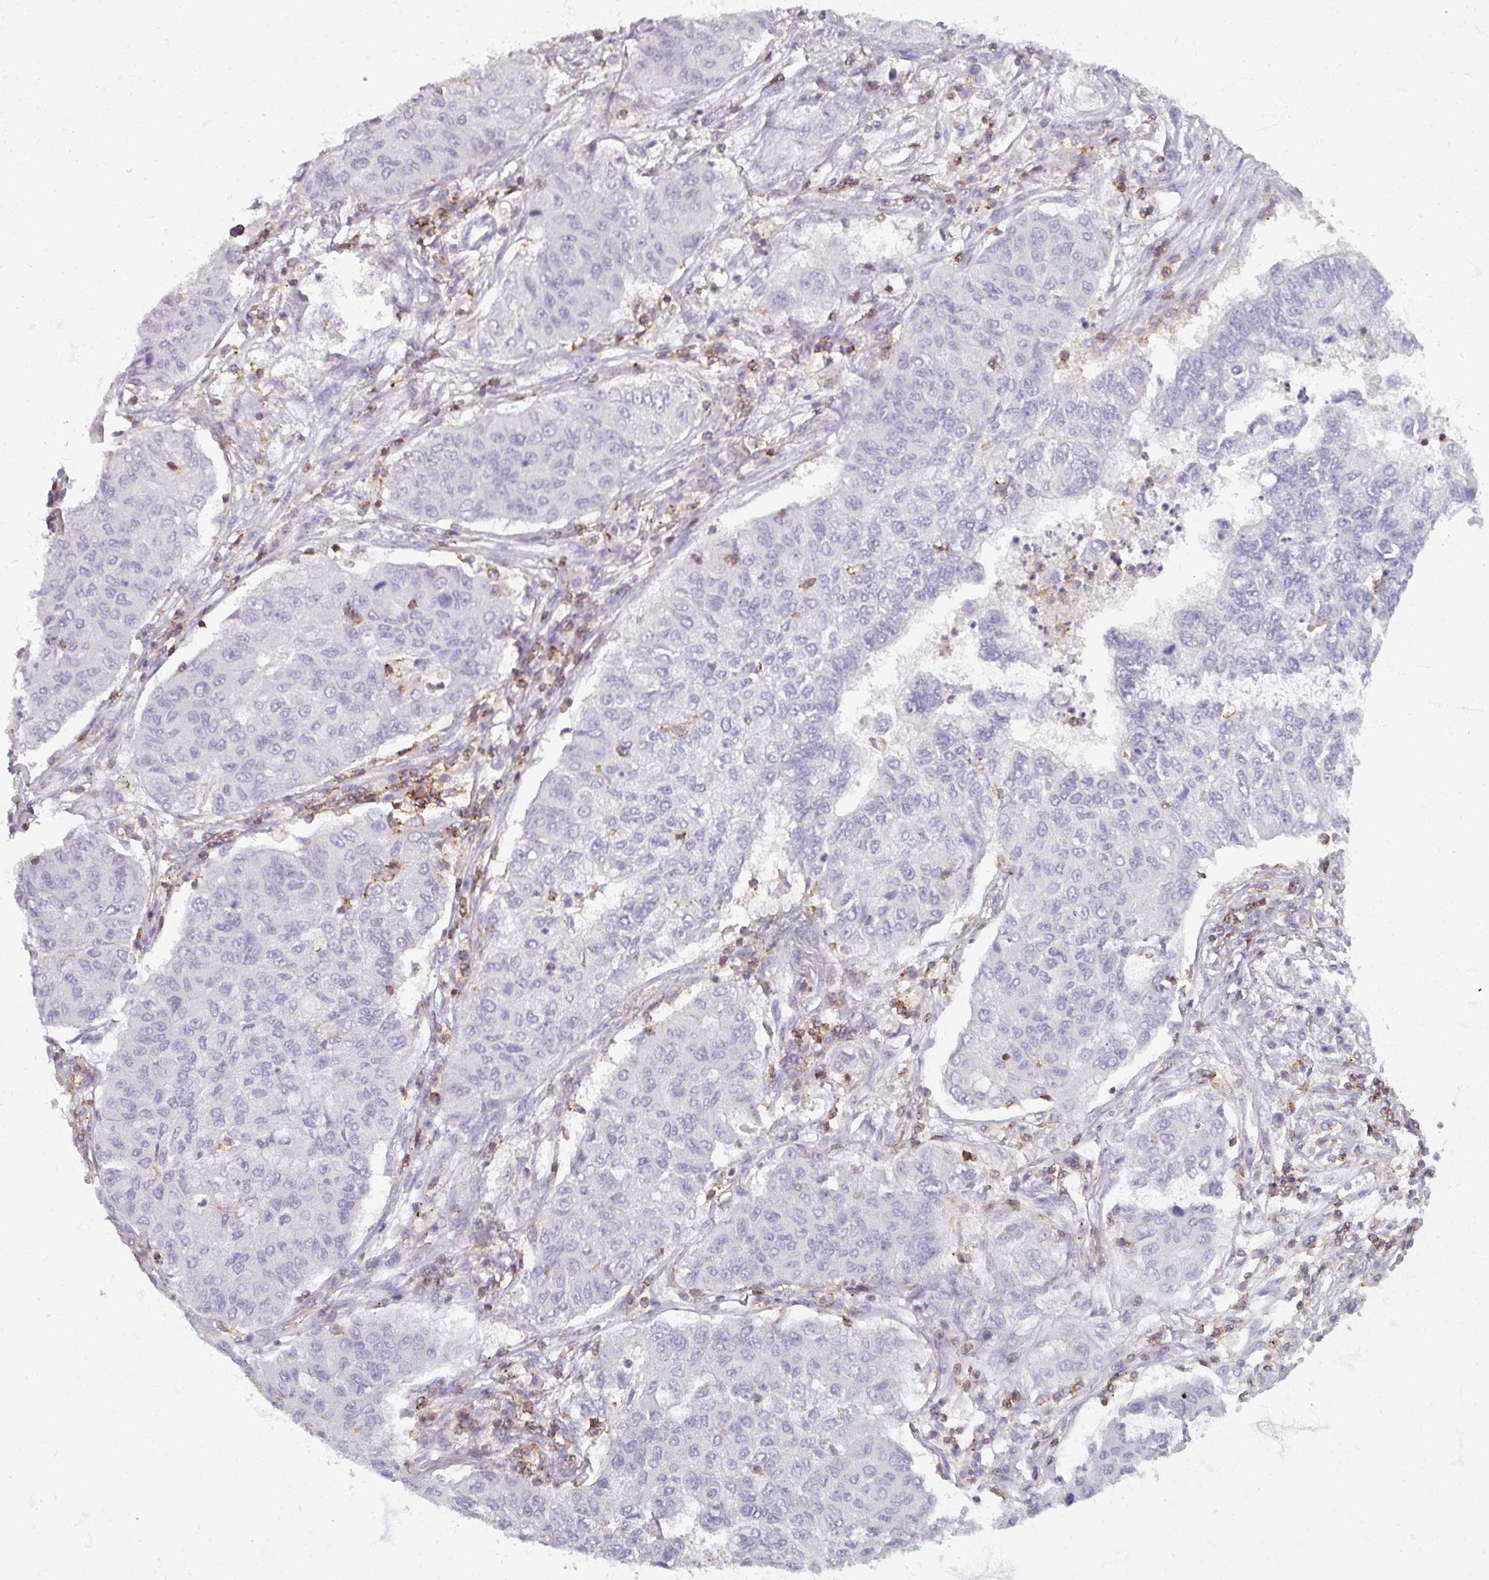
{"staining": {"intensity": "negative", "quantity": "none", "location": "none"}, "tissue": "lung cancer", "cell_type": "Tumor cells", "image_type": "cancer", "snomed": [{"axis": "morphology", "description": "Squamous cell carcinoma, NOS"}, {"axis": "topography", "description": "Lung"}], "caption": "High power microscopy photomicrograph of an immunohistochemistry photomicrograph of squamous cell carcinoma (lung), revealing no significant staining in tumor cells.", "gene": "PTPRC", "patient": {"sex": "male", "age": 74}}